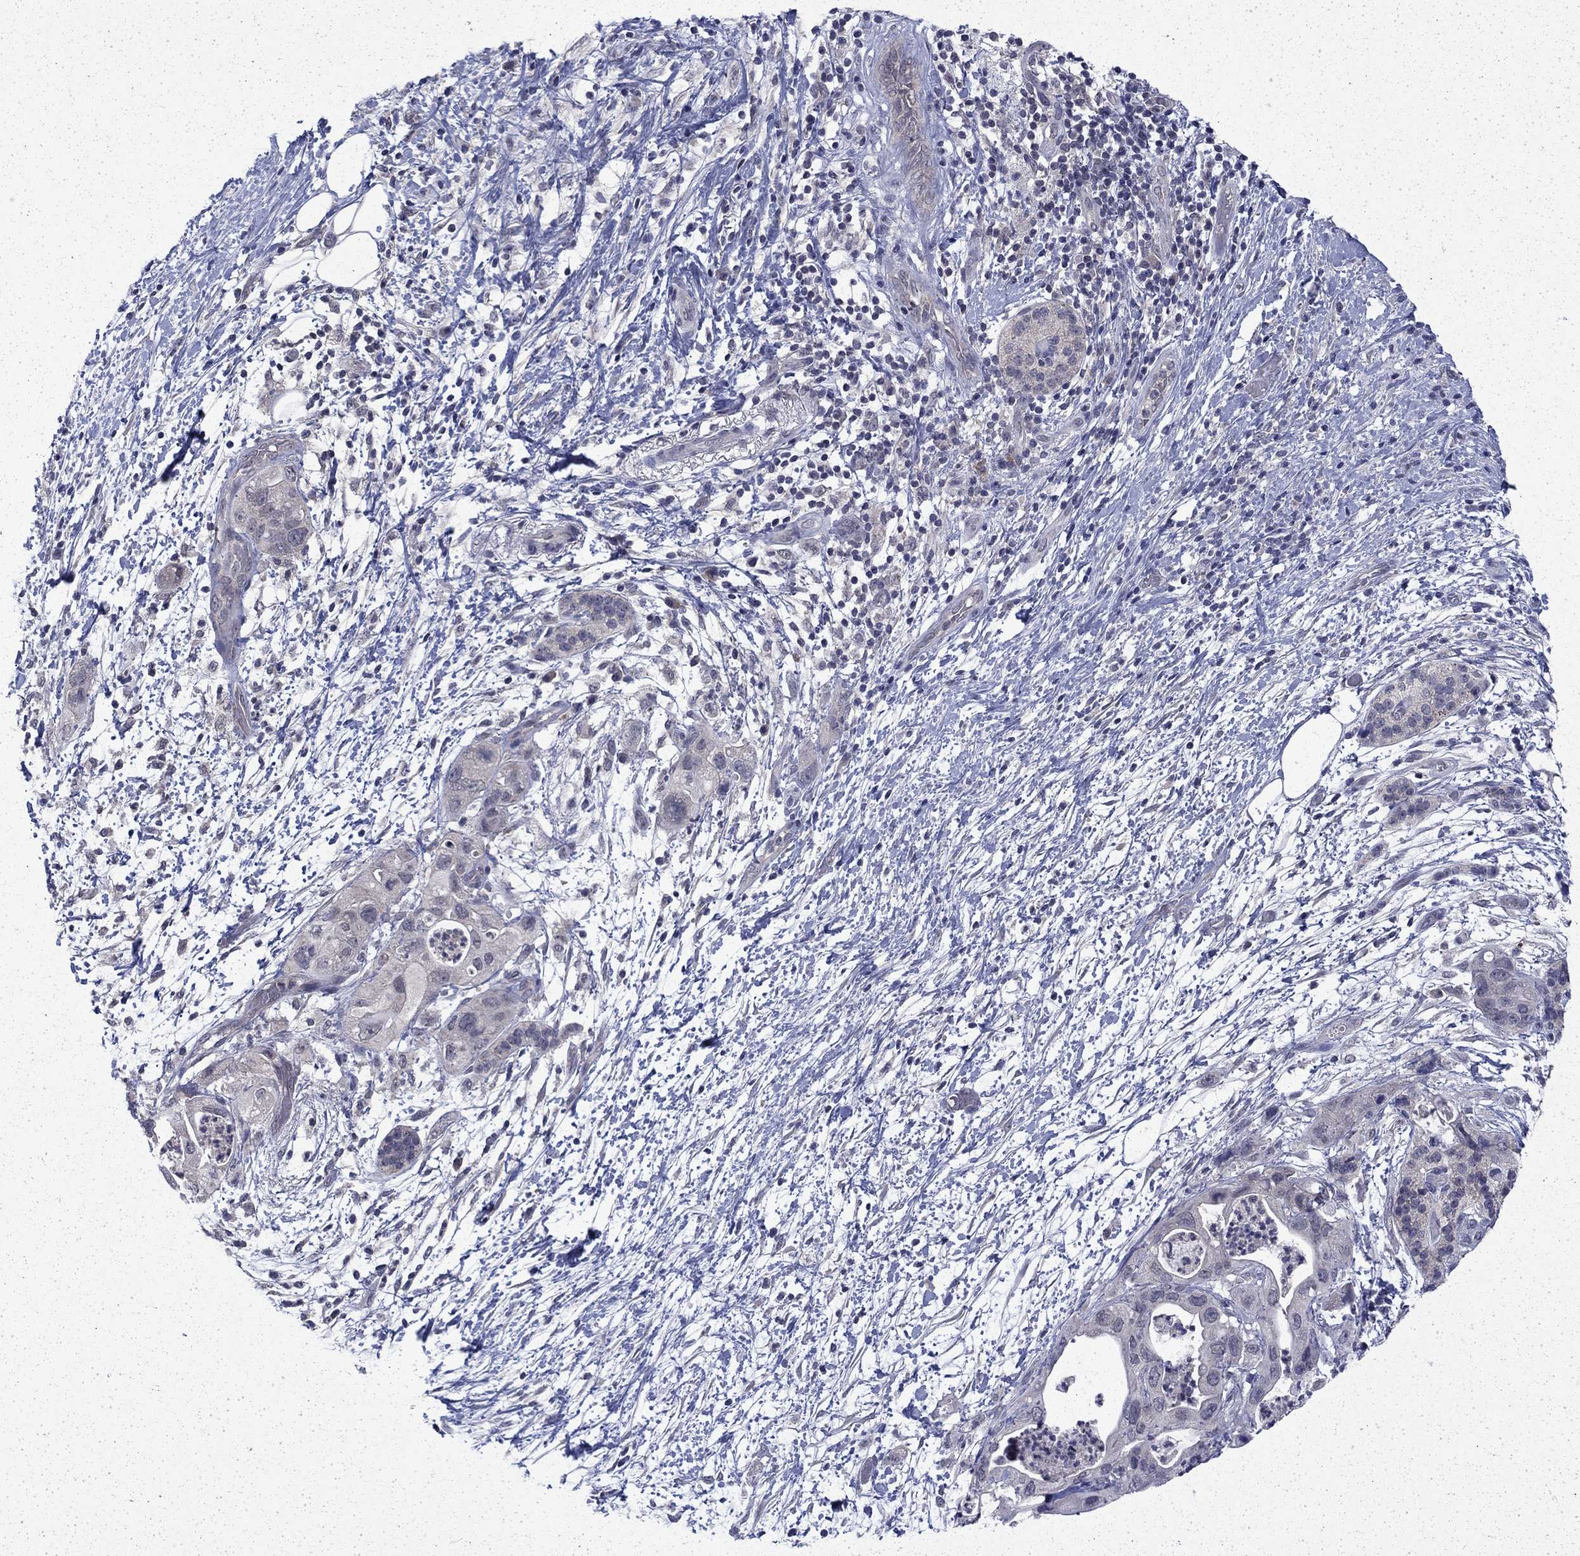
{"staining": {"intensity": "negative", "quantity": "none", "location": "none"}, "tissue": "pancreatic cancer", "cell_type": "Tumor cells", "image_type": "cancer", "snomed": [{"axis": "morphology", "description": "Adenocarcinoma, NOS"}, {"axis": "topography", "description": "Pancreas"}], "caption": "This image is of pancreatic cancer (adenocarcinoma) stained with IHC to label a protein in brown with the nuclei are counter-stained blue. There is no expression in tumor cells.", "gene": "CHAT", "patient": {"sex": "female", "age": 72}}